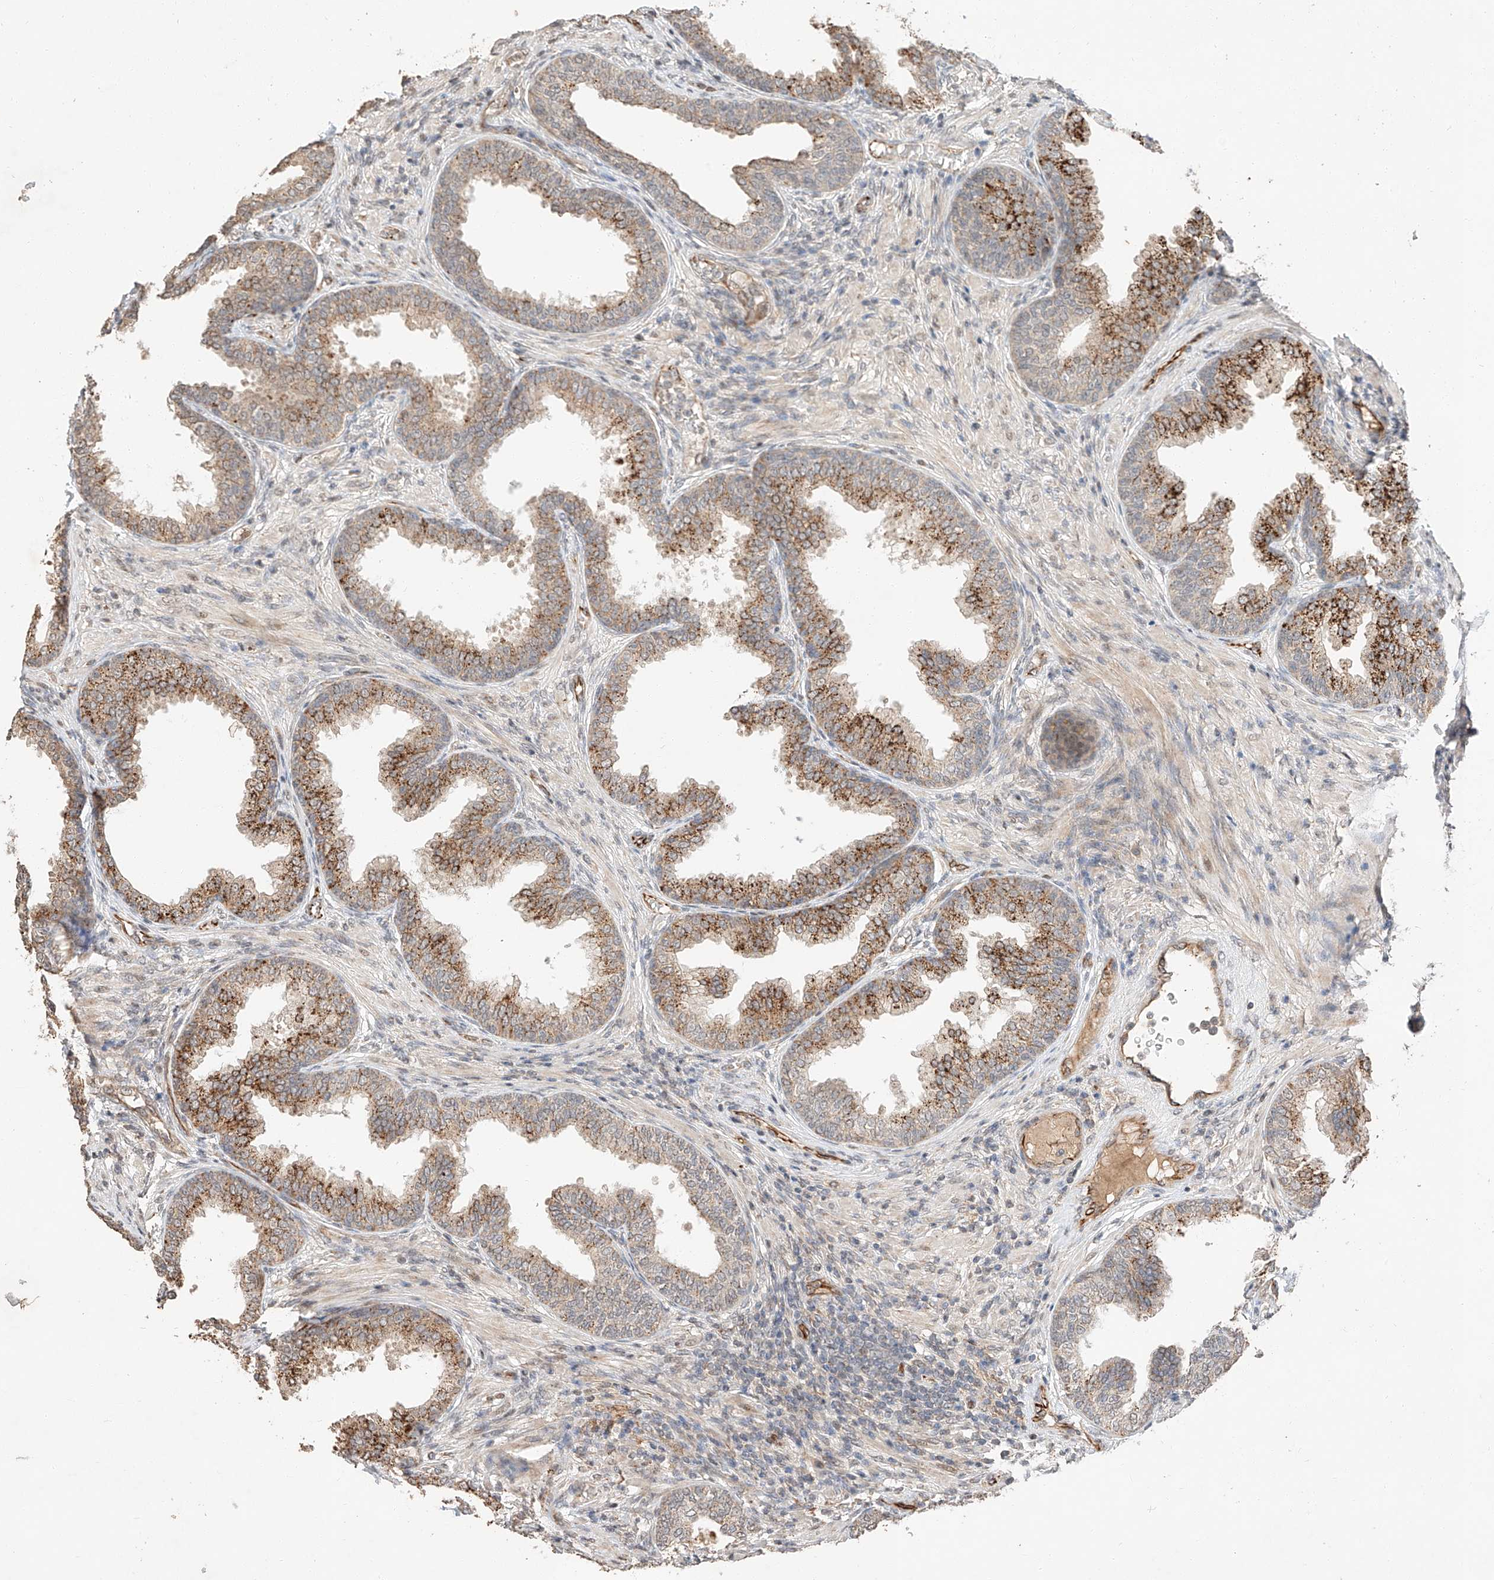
{"staining": {"intensity": "moderate", "quantity": ">75%", "location": "cytoplasmic/membranous"}, "tissue": "prostate", "cell_type": "Glandular cells", "image_type": "normal", "snomed": [{"axis": "morphology", "description": "Normal tissue, NOS"}, {"axis": "topography", "description": "Prostate"}], "caption": "Immunohistochemistry (IHC) (DAB) staining of unremarkable human prostate demonstrates moderate cytoplasmic/membranous protein positivity in about >75% of glandular cells.", "gene": "SUSD6", "patient": {"sex": "male", "age": 76}}